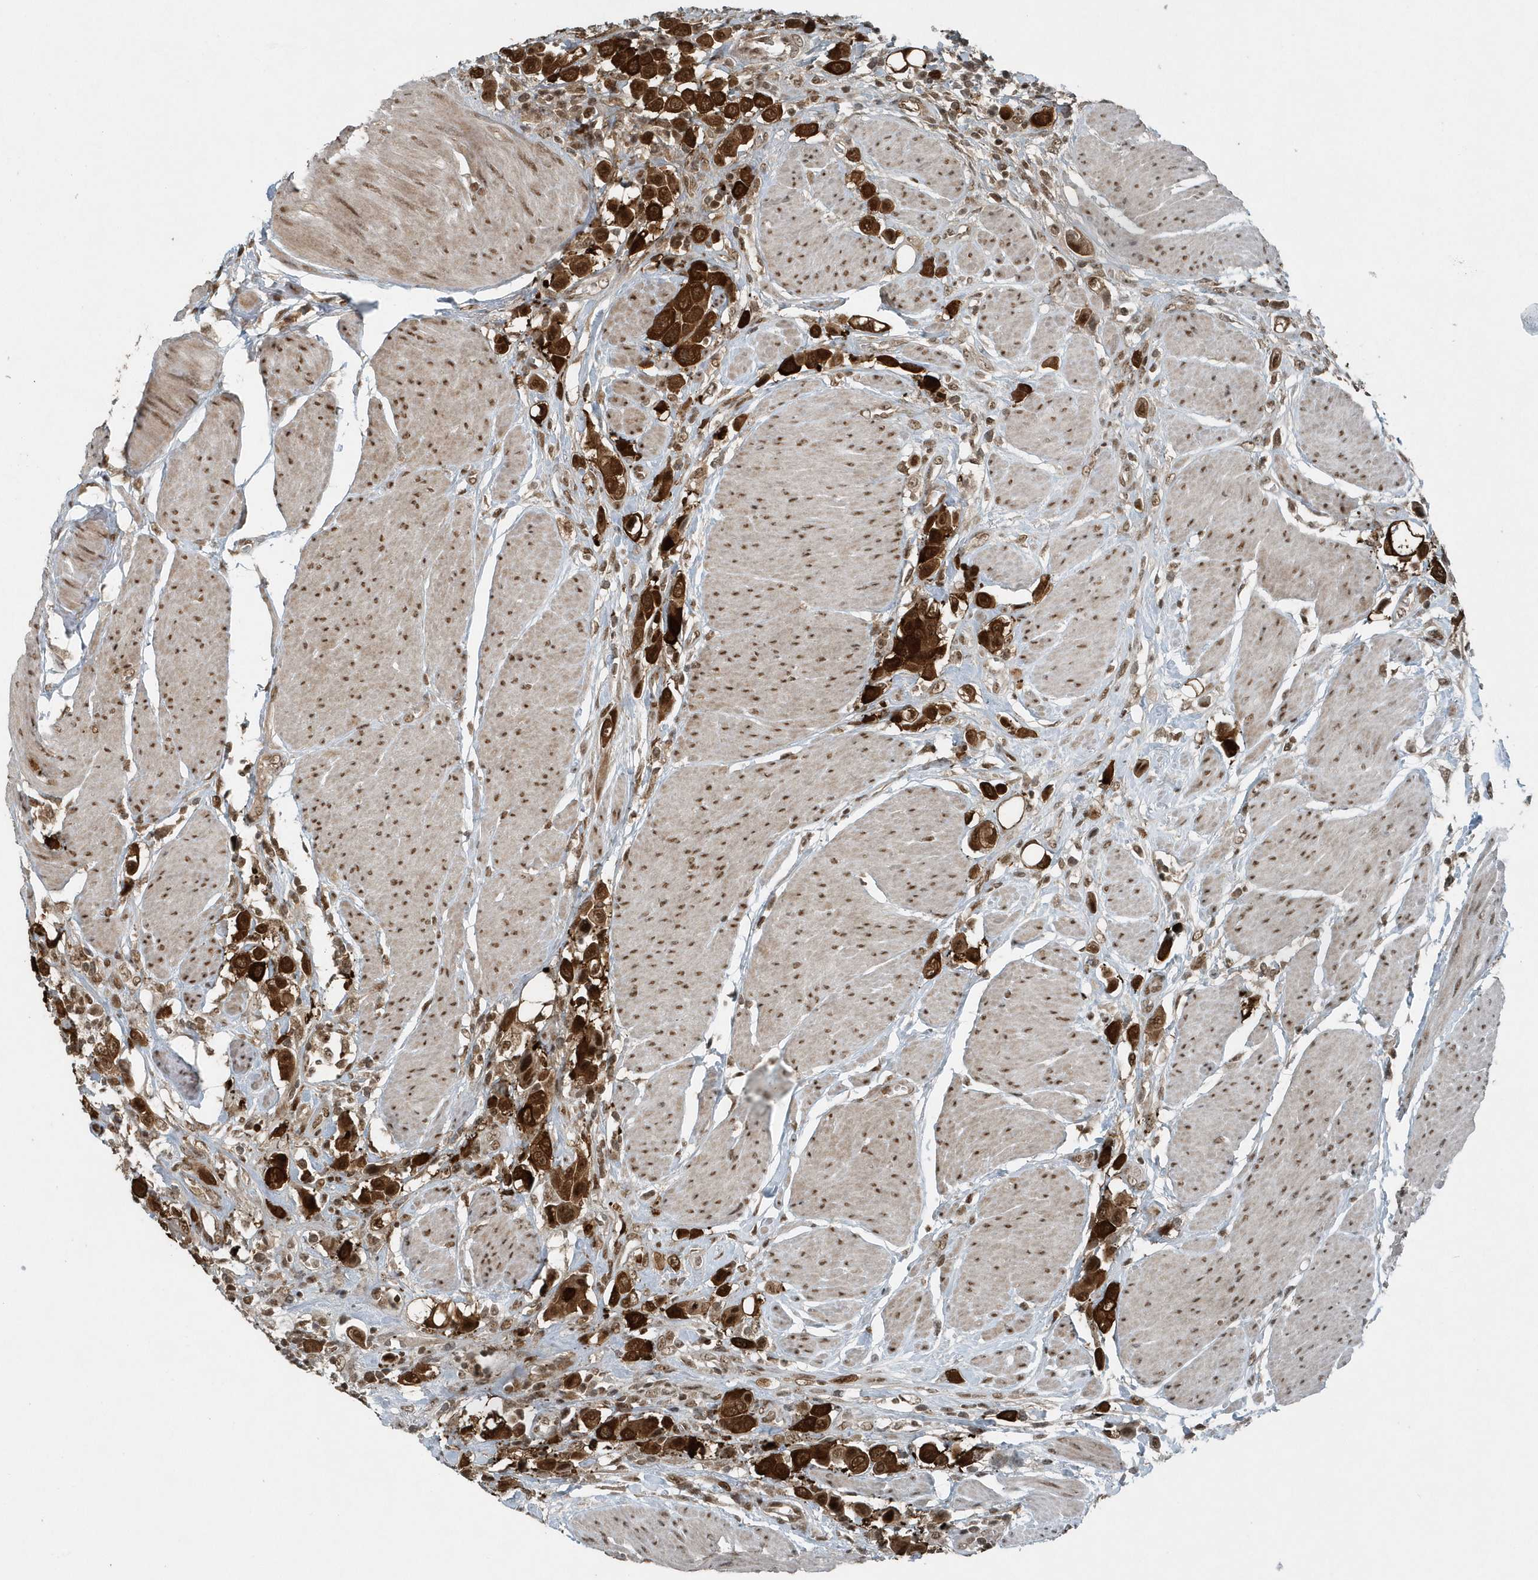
{"staining": {"intensity": "strong", "quantity": ">75%", "location": "cytoplasmic/membranous,nuclear"}, "tissue": "urothelial cancer", "cell_type": "Tumor cells", "image_type": "cancer", "snomed": [{"axis": "morphology", "description": "Urothelial carcinoma, High grade"}, {"axis": "topography", "description": "Urinary bladder"}], "caption": "Approximately >75% of tumor cells in human urothelial cancer display strong cytoplasmic/membranous and nuclear protein expression as visualized by brown immunohistochemical staining.", "gene": "YTHDC1", "patient": {"sex": "male", "age": 50}}